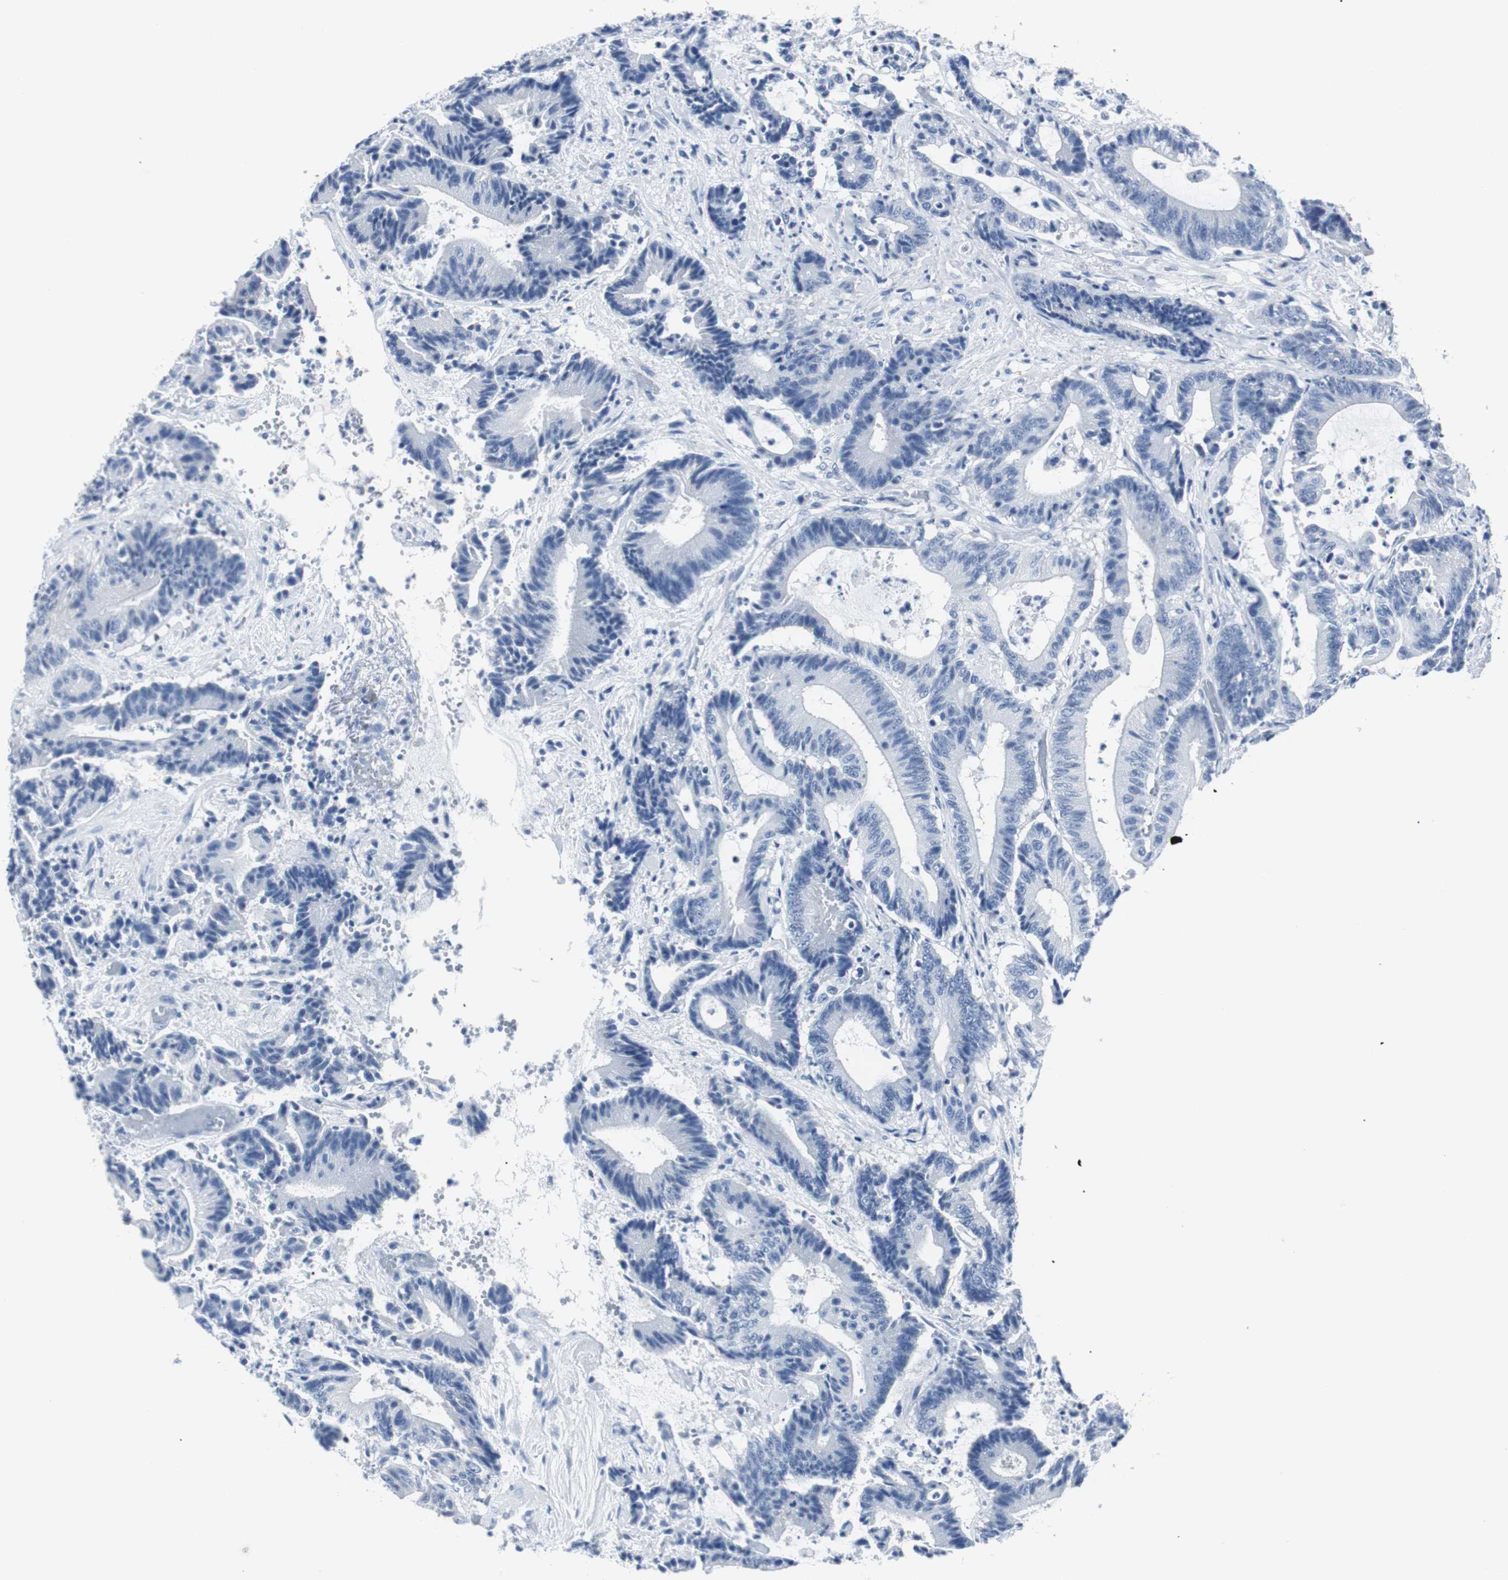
{"staining": {"intensity": "negative", "quantity": "none", "location": "none"}, "tissue": "colorectal cancer", "cell_type": "Tumor cells", "image_type": "cancer", "snomed": [{"axis": "morphology", "description": "Adenocarcinoma, NOS"}, {"axis": "topography", "description": "Colon"}], "caption": "Colorectal cancer (adenocarcinoma) stained for a protein using immunohistochemistry (IHC) shows no expression tumor cells.", "gene": "GAP43", "patient": {"sex": "female", "age": 84}}